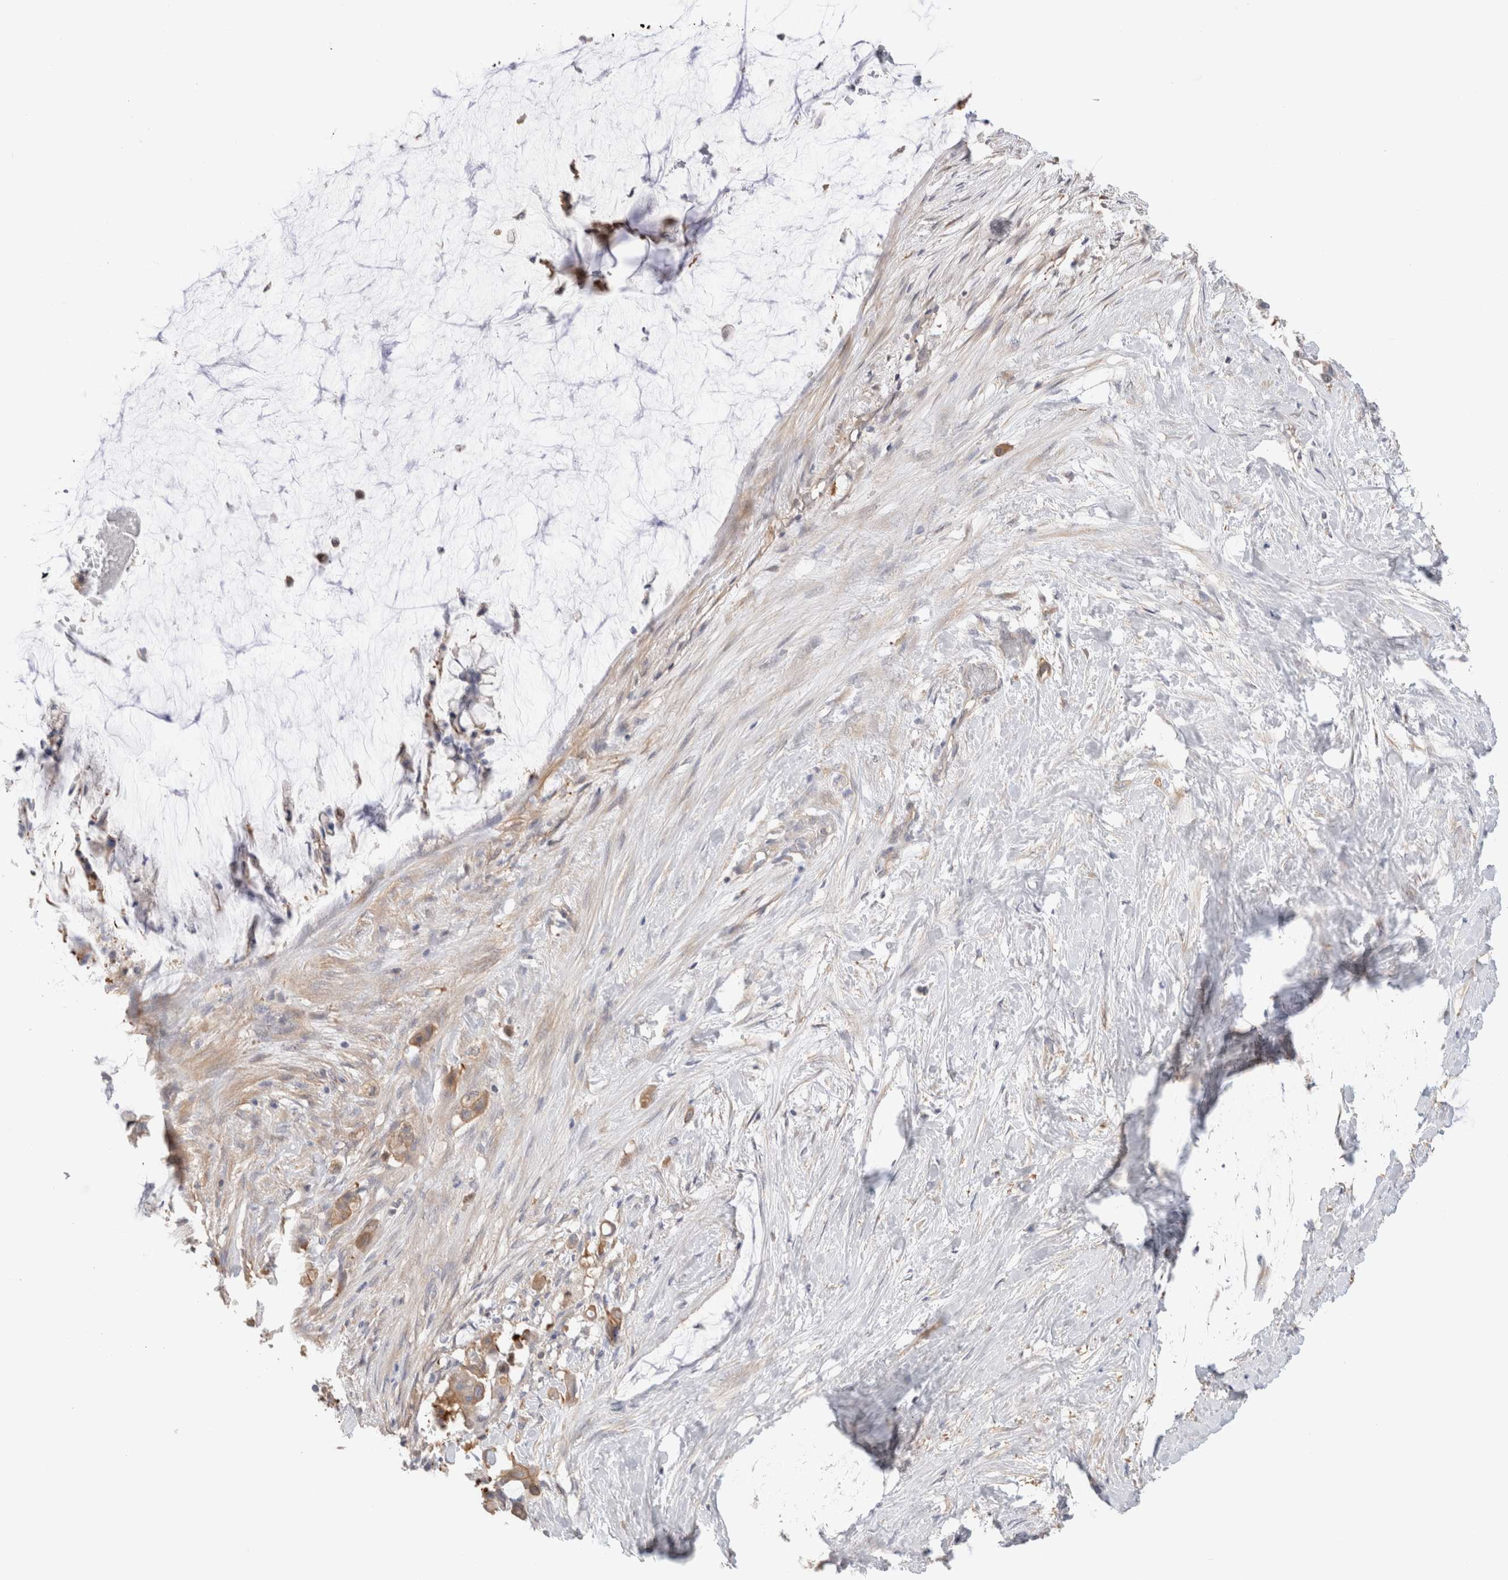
{"staining": {"intensity": "moderate", "quantity": "25%-75%", "location": "cytoplasmic/membranous"}, "tissue": "pancreatic cancer", "cell_type": "Tumor cells", "image_type": "cancer", "snomed": [{"axis": "morphology", "description": "Adenocarcinoma, NOS"}, {"axis": "topography", "description": "Pancreas"}], "caption": "Tumor cells exhibit medium levels of moderate cytoplasmic/membranous expression in approximately 25%-75% of cells in human pancreatic adenocarcinoma.", "gene": "CAPN2", "patient": {"sex": "male", "age": 41}}